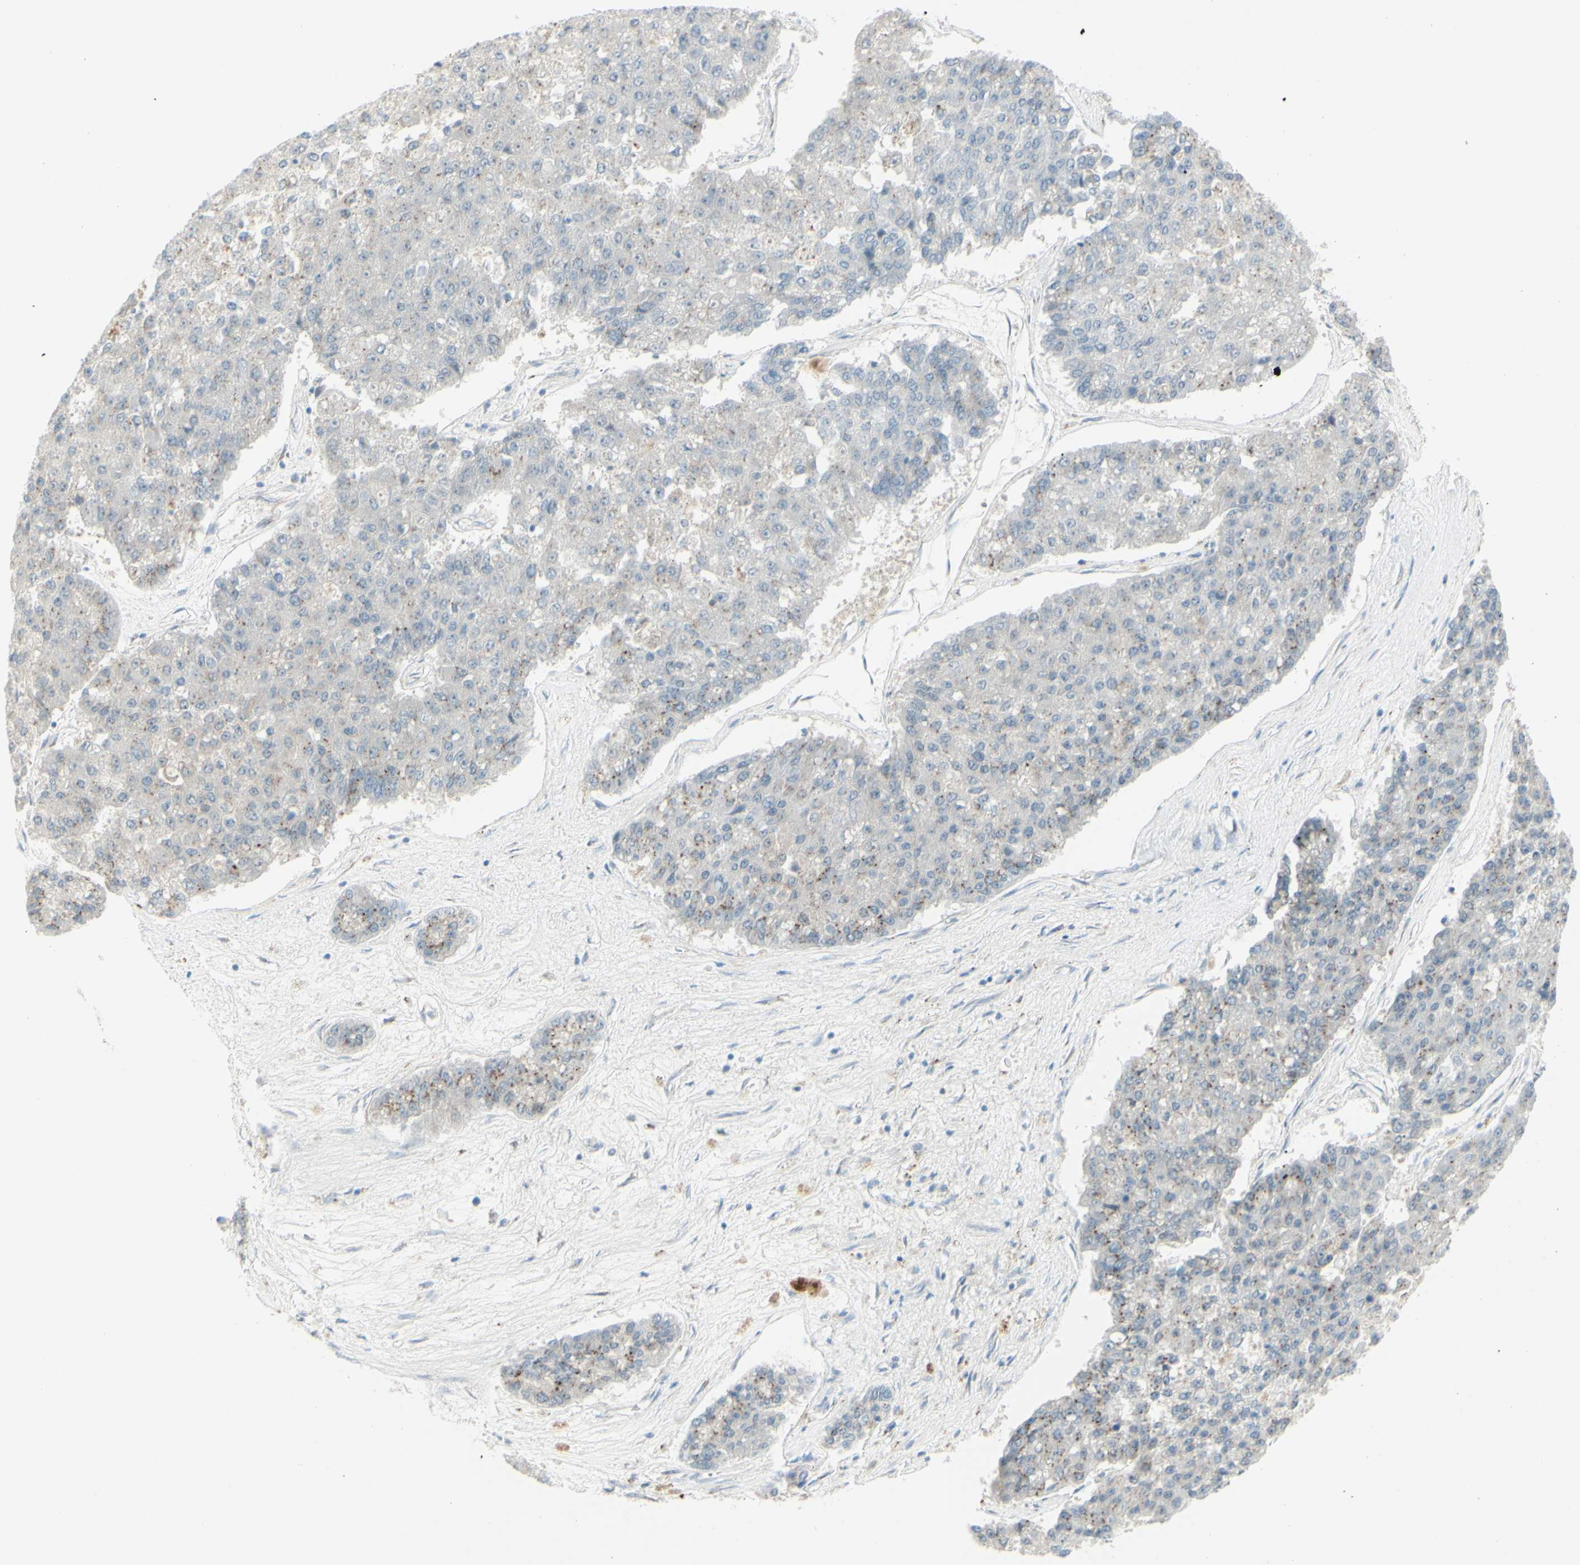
{"staining": {"intensity": "weak", "quantity": "<25%", "location": "cytoplasmic/membranous"}, "tissue": "pancreatic cancer", "cell_type": "Tumor cells", "image_type": "cancer", "snomed": [{"axis": "morphology", "description": "Adenocarcinoma, NOS"}, {"axis": "topography", "description": "Pancreas"}], "caption": "Immunohistochemistry photomicrograph of human pancreatic adenocarcinoma stained for a protein (brown), which shows no expression in tumor cells.", "gene": "B4GALT1", "patient": {"sex": "male", "age": 50}}